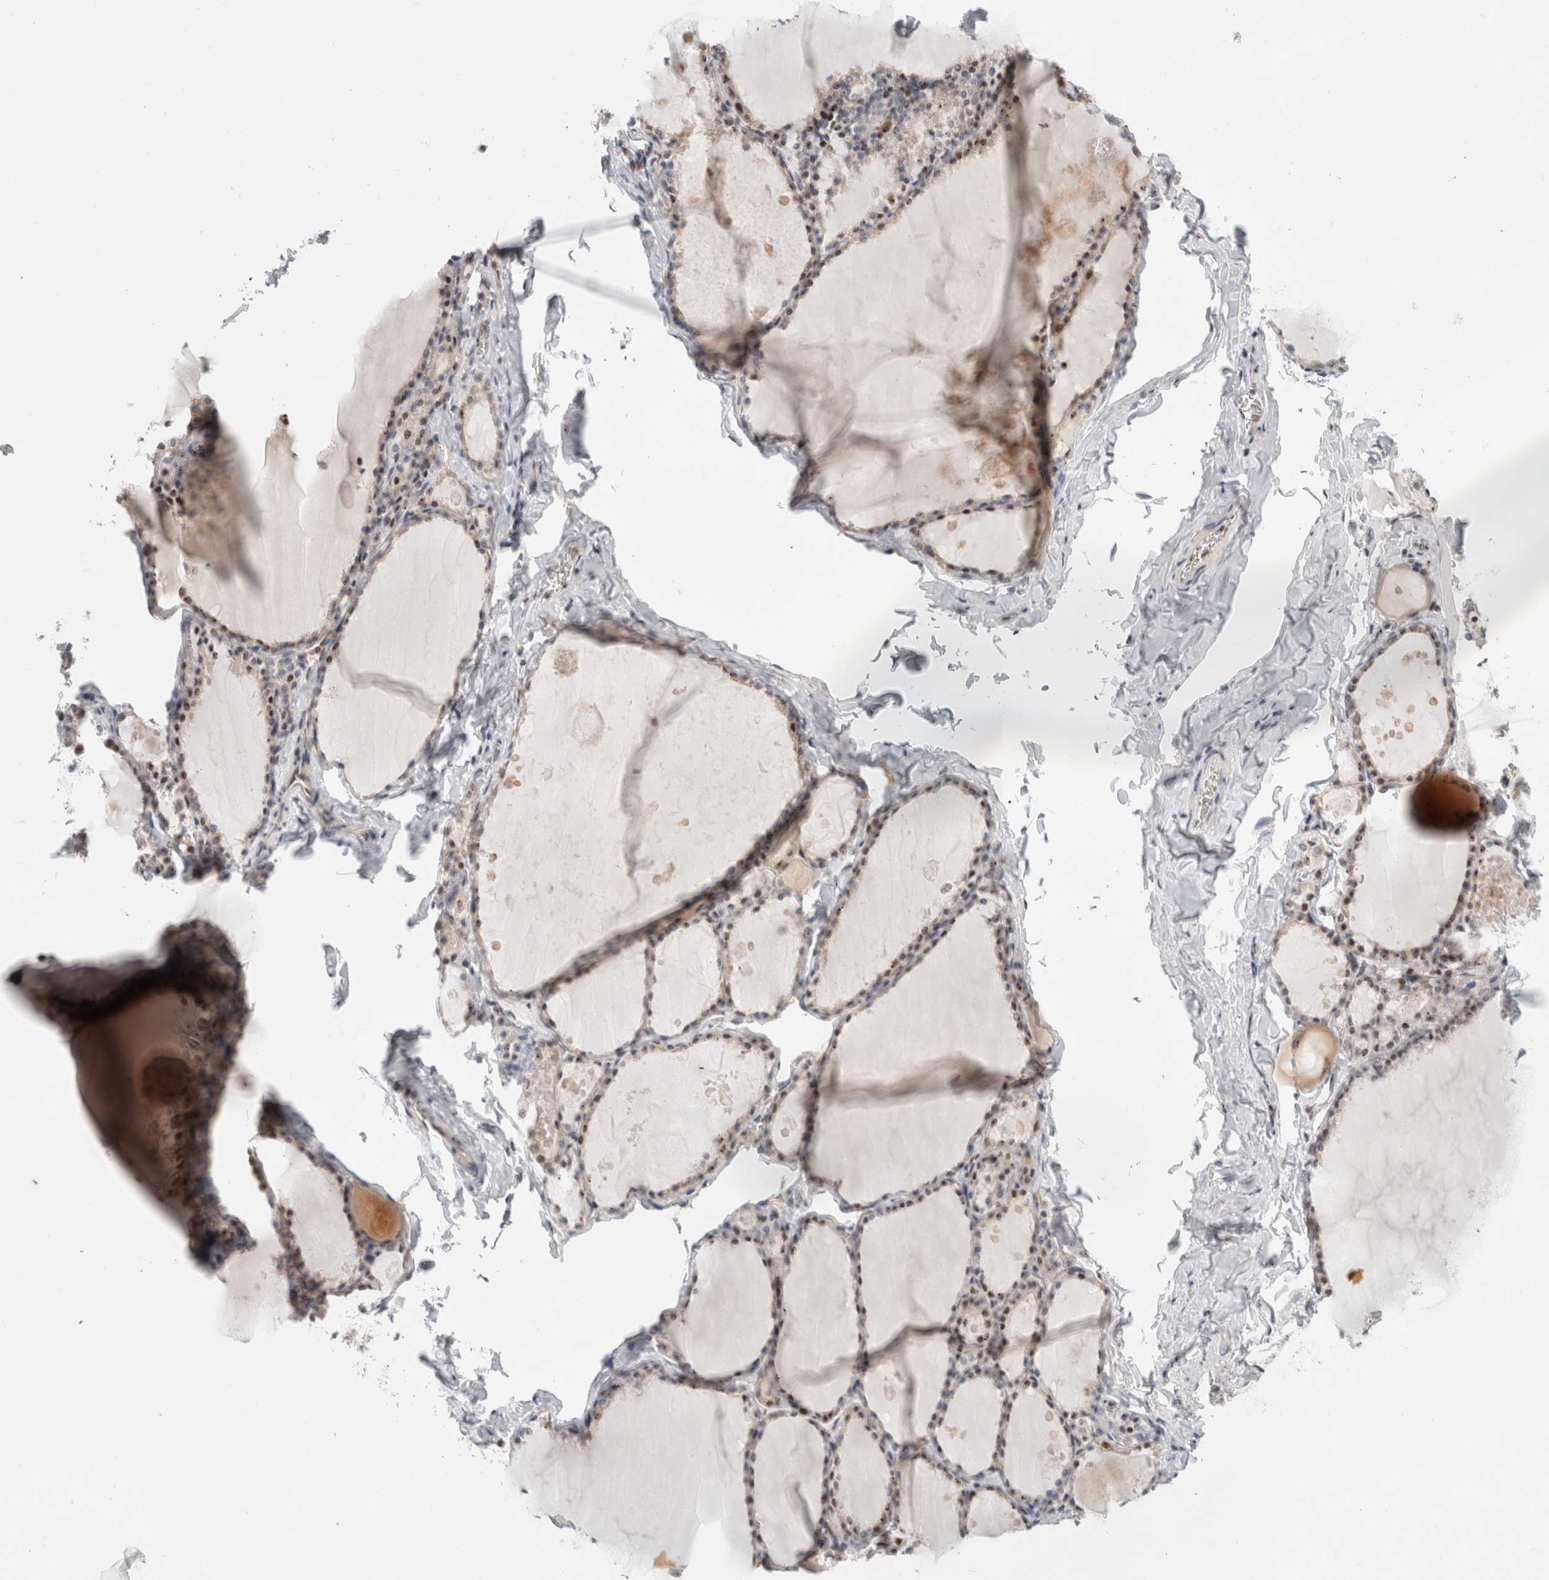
{"staining": {"intensity": "moderate", "quantity": ">75%", "location": "nuclear"}, "tissue": "thyroid gland", "cell_type": "Glandular cells", "image_type": "normal", "snomed": [{"axis": "morphology", "description": "Normal tissue, NOS"}, {"axis": "topography", "description": "Thyroid gland"}], "caption": "Normal thyroid gland displays moderate nuclear positivity in approximately >75% of glandular cells (DAB = brown stain, brightfield microscopy at high magnification)..", "gene": "SENP6", "patient": {"sex": "male", "age": 56}}